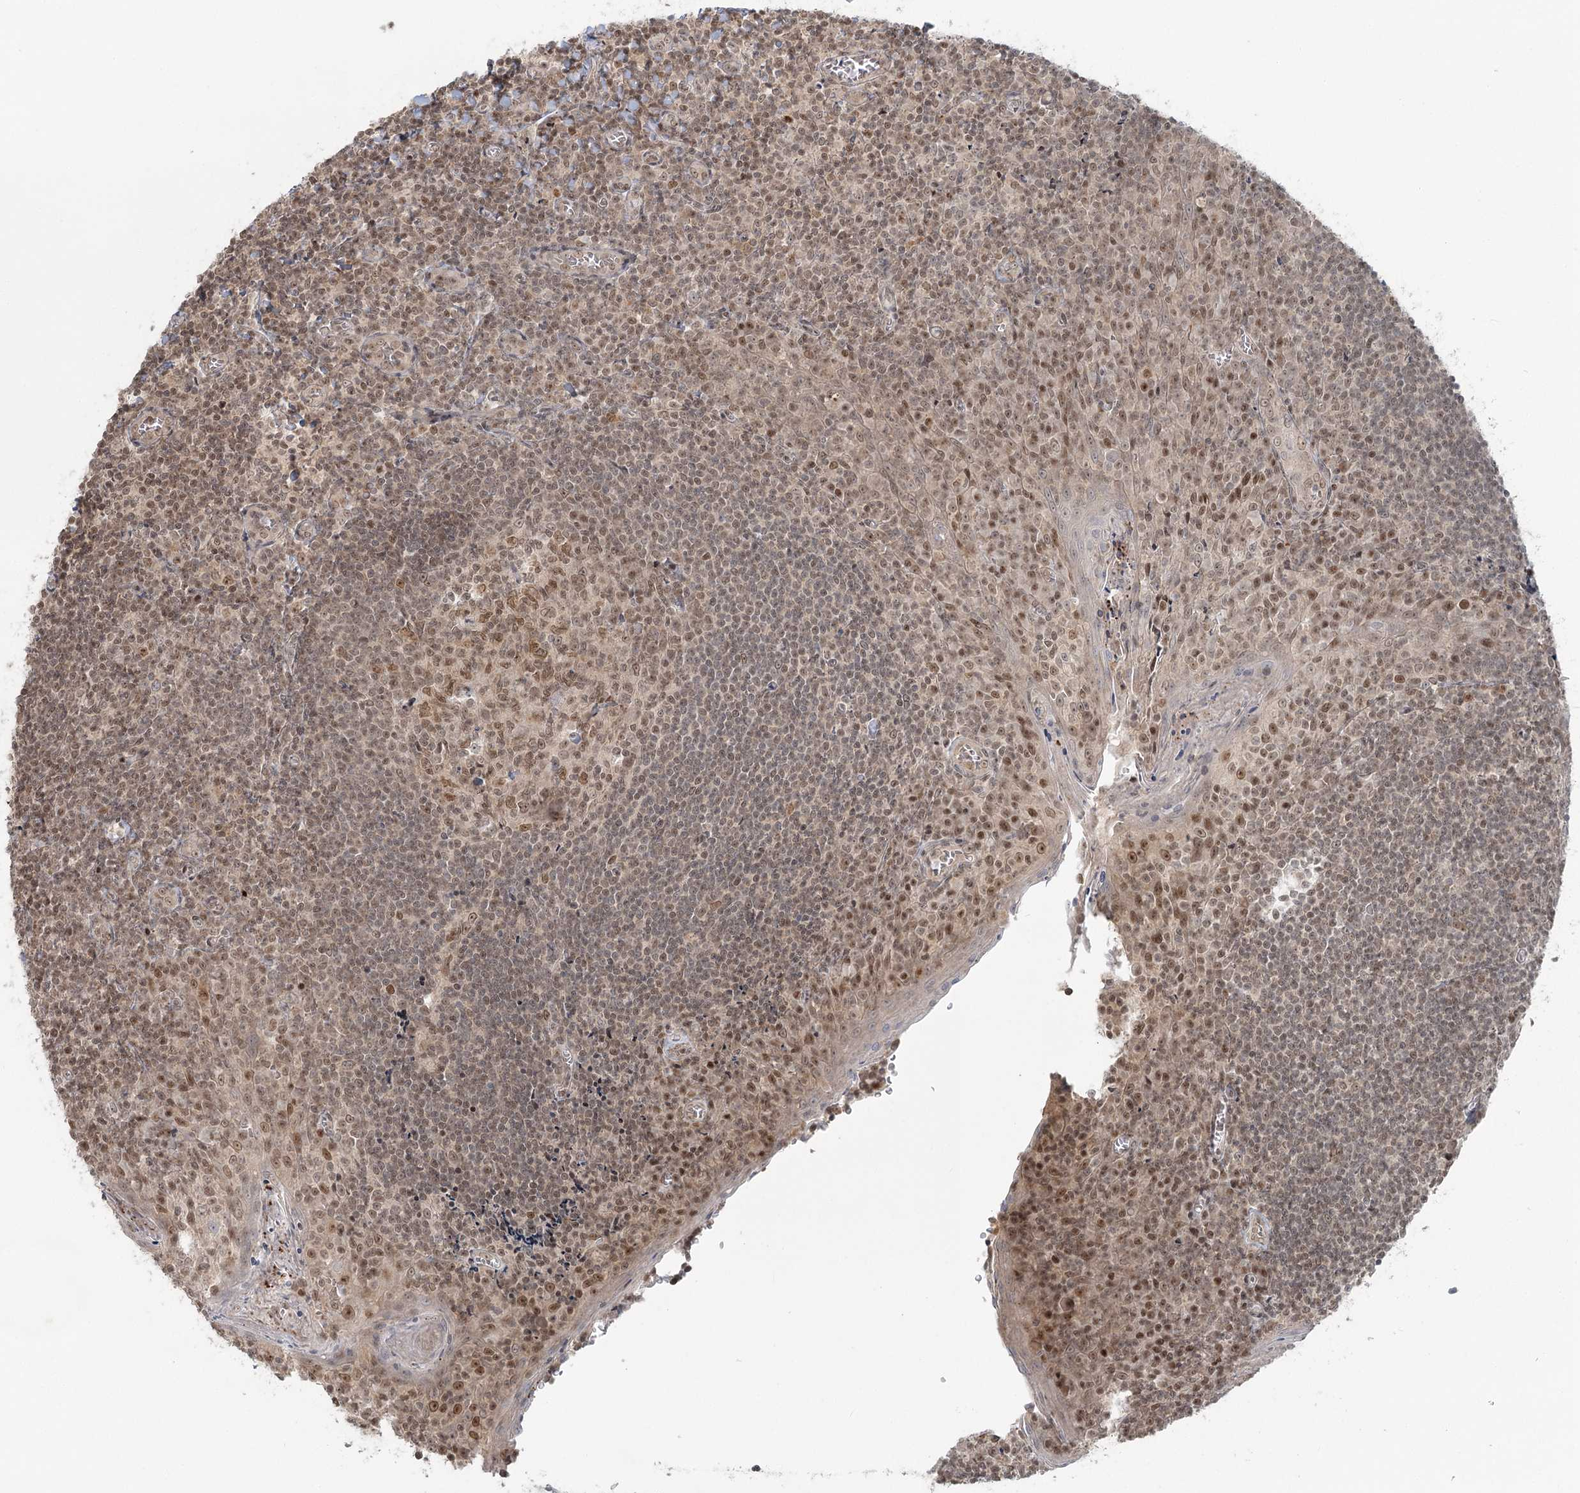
{"staining": {"intensity": "moderate", "quantity": ">75%", "location": "cytoplasmic/membranous,nuclear"}, "tissue": "tonsil", "cell_type": "Germinal center cells", "image_type": "normal", "snomed": [{"axis": "morphology", "description": "Normal tissue, NOS"}, {"axis": "topography", "description": "Tonsil"}], "caption": "Germinal center cells exhibit medium levels of moderate cytoplasmic/membranous,nuclear staining in about >75% of cells in unremarkable tonsil. Using DAB (3,3'-diaminobenzidine) (brown) and hematoxylin (blue) stains, captured at high magnification using brightfield microscopy.", "gene": "R3HCC1L", "patient": {"sex": "male", "age": 27}}